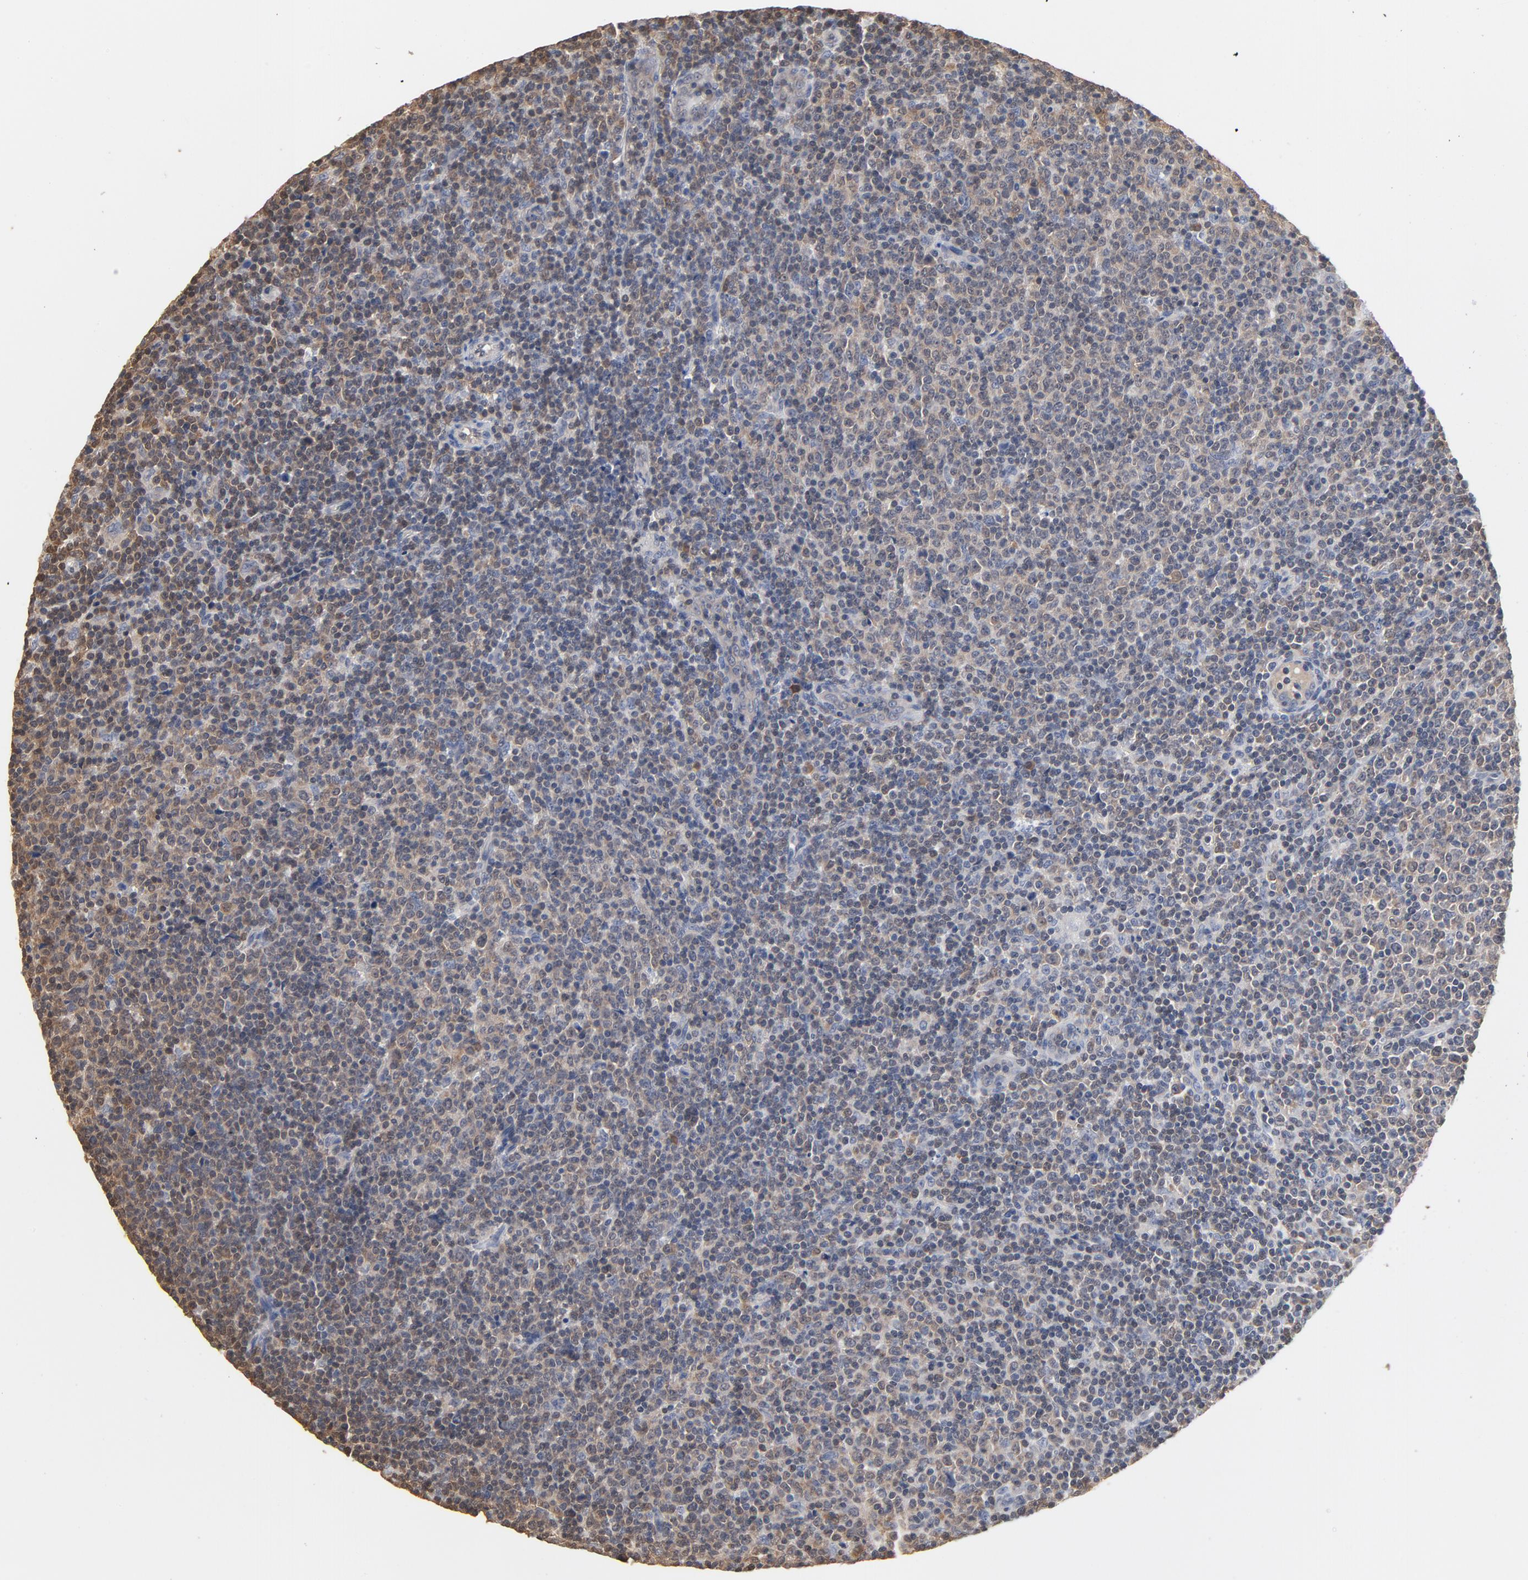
{"staining": {"intensity": "weak", "quantity": "25%-75%", "location": "cytoplasmic/membranous"}, "tissue": "lymphoma", "cell_type": "Tumor cells", "image_type": "cancer", "snomed": [{"axis": "morphology", "description": "Malignant lymphoma, non-Hodgkin's type, Low grade"}, {"axis": "topography", "description": "Lymph node"}], "caption": "Malignant lymphoma, non-Hodgkin's type (low-grade) stained with DAB immunohistochemistry (IHC) demonstrates low levels of weak cytoplasmic/membranous expression in about 25%-75% of tumor cells.", "gene": "MIF", "patient": {"sex": "male", "age": 70}}